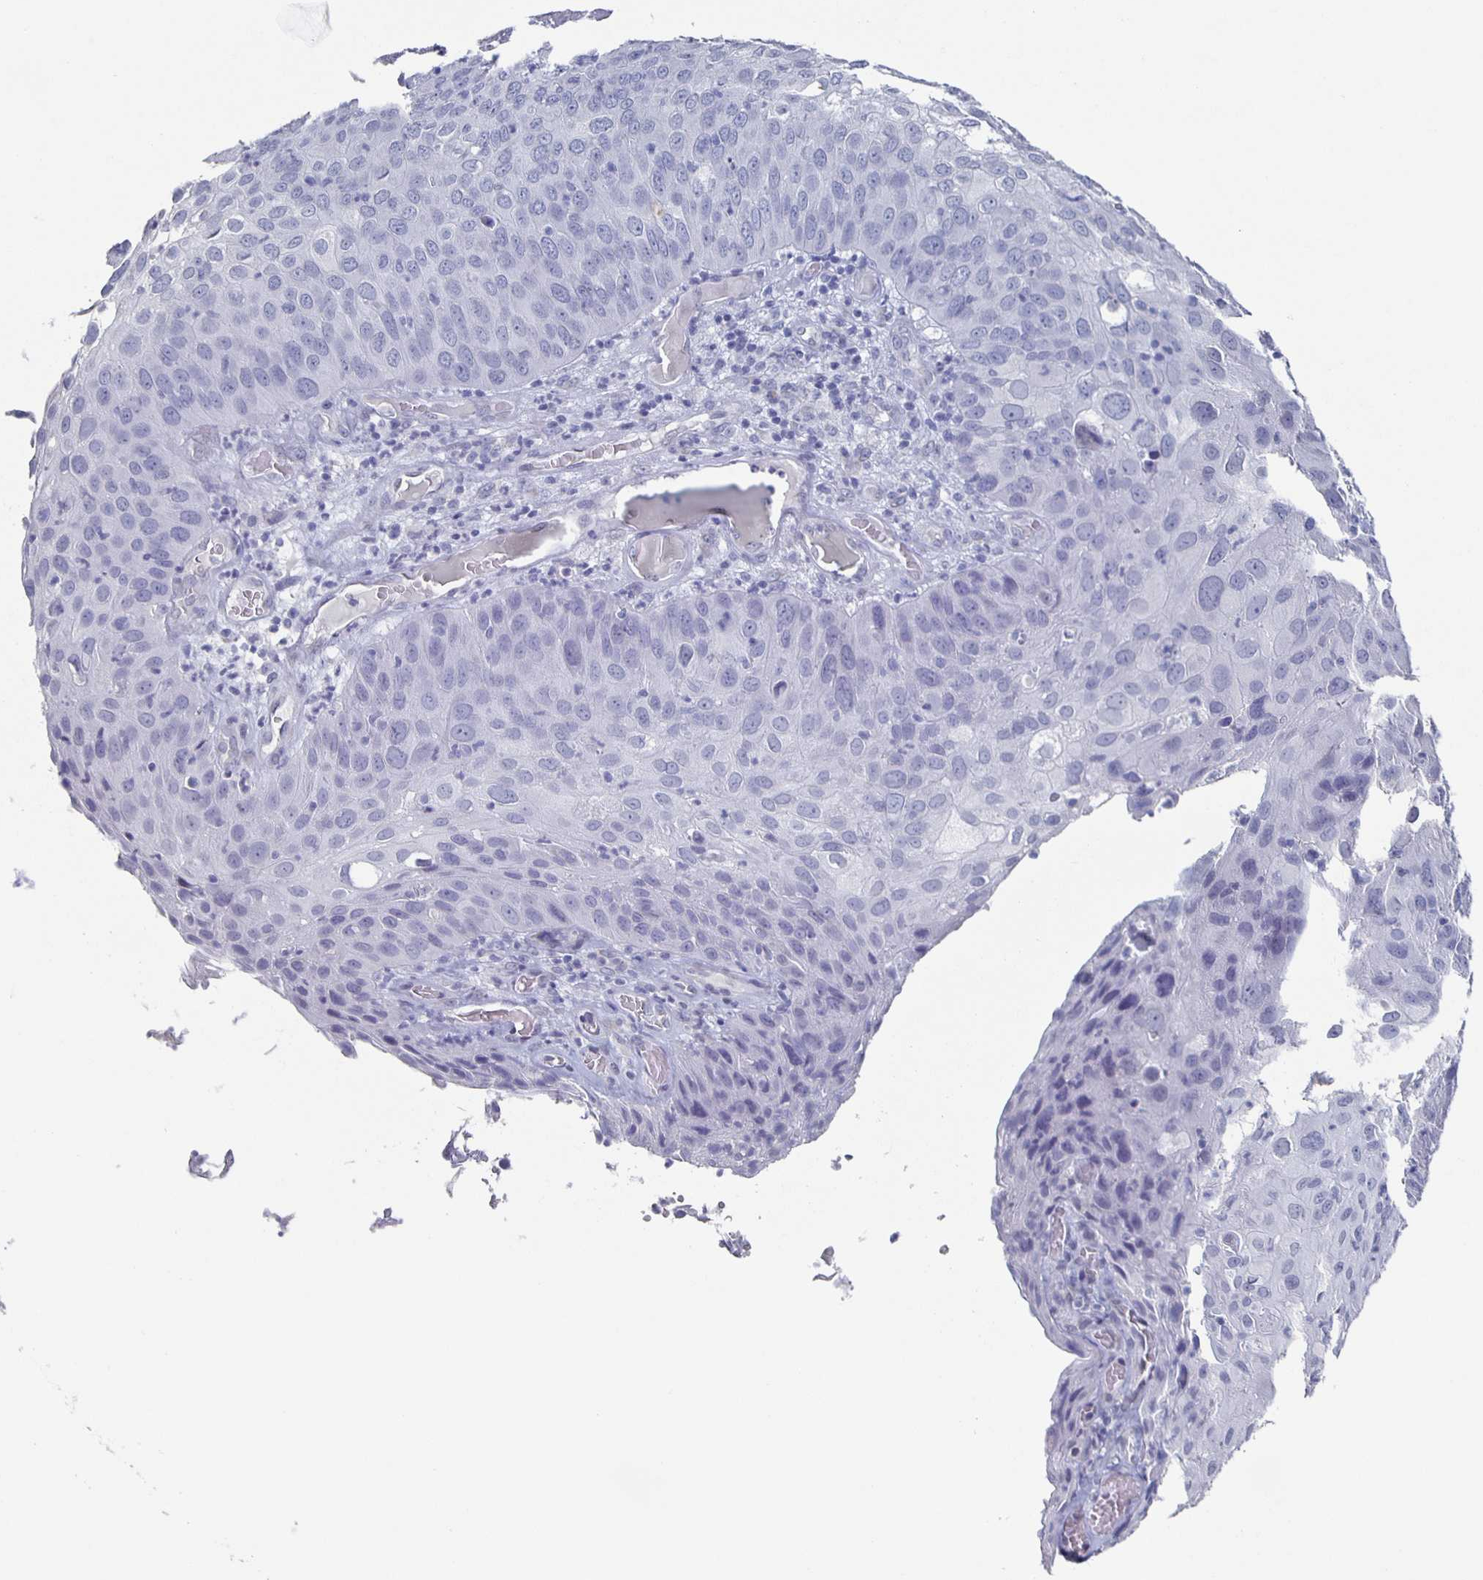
{"staining": {"intensity": "negative", "quantity": "none", "location": "none"}, "tissue": "skin cancer", "cell_type": "Tumor cells", "image_type": "cancer", "snomed": [{"axis": "morphology", "description": "Squamous cell carcinoma, NOS"}, {"axis": "topography", "description": "Skin"}], "caption": "IHC of skin cancer (squamous cell carcinoma) exhibits no positivity in tumor cells. The staining is performed using DAB (3,3'-diaminobenzidine) brown chromogen with nuclei counter-stained in using hematoxylin.", "gene": "CCDC17", "patient": {"sex": "male", "age": 87}}